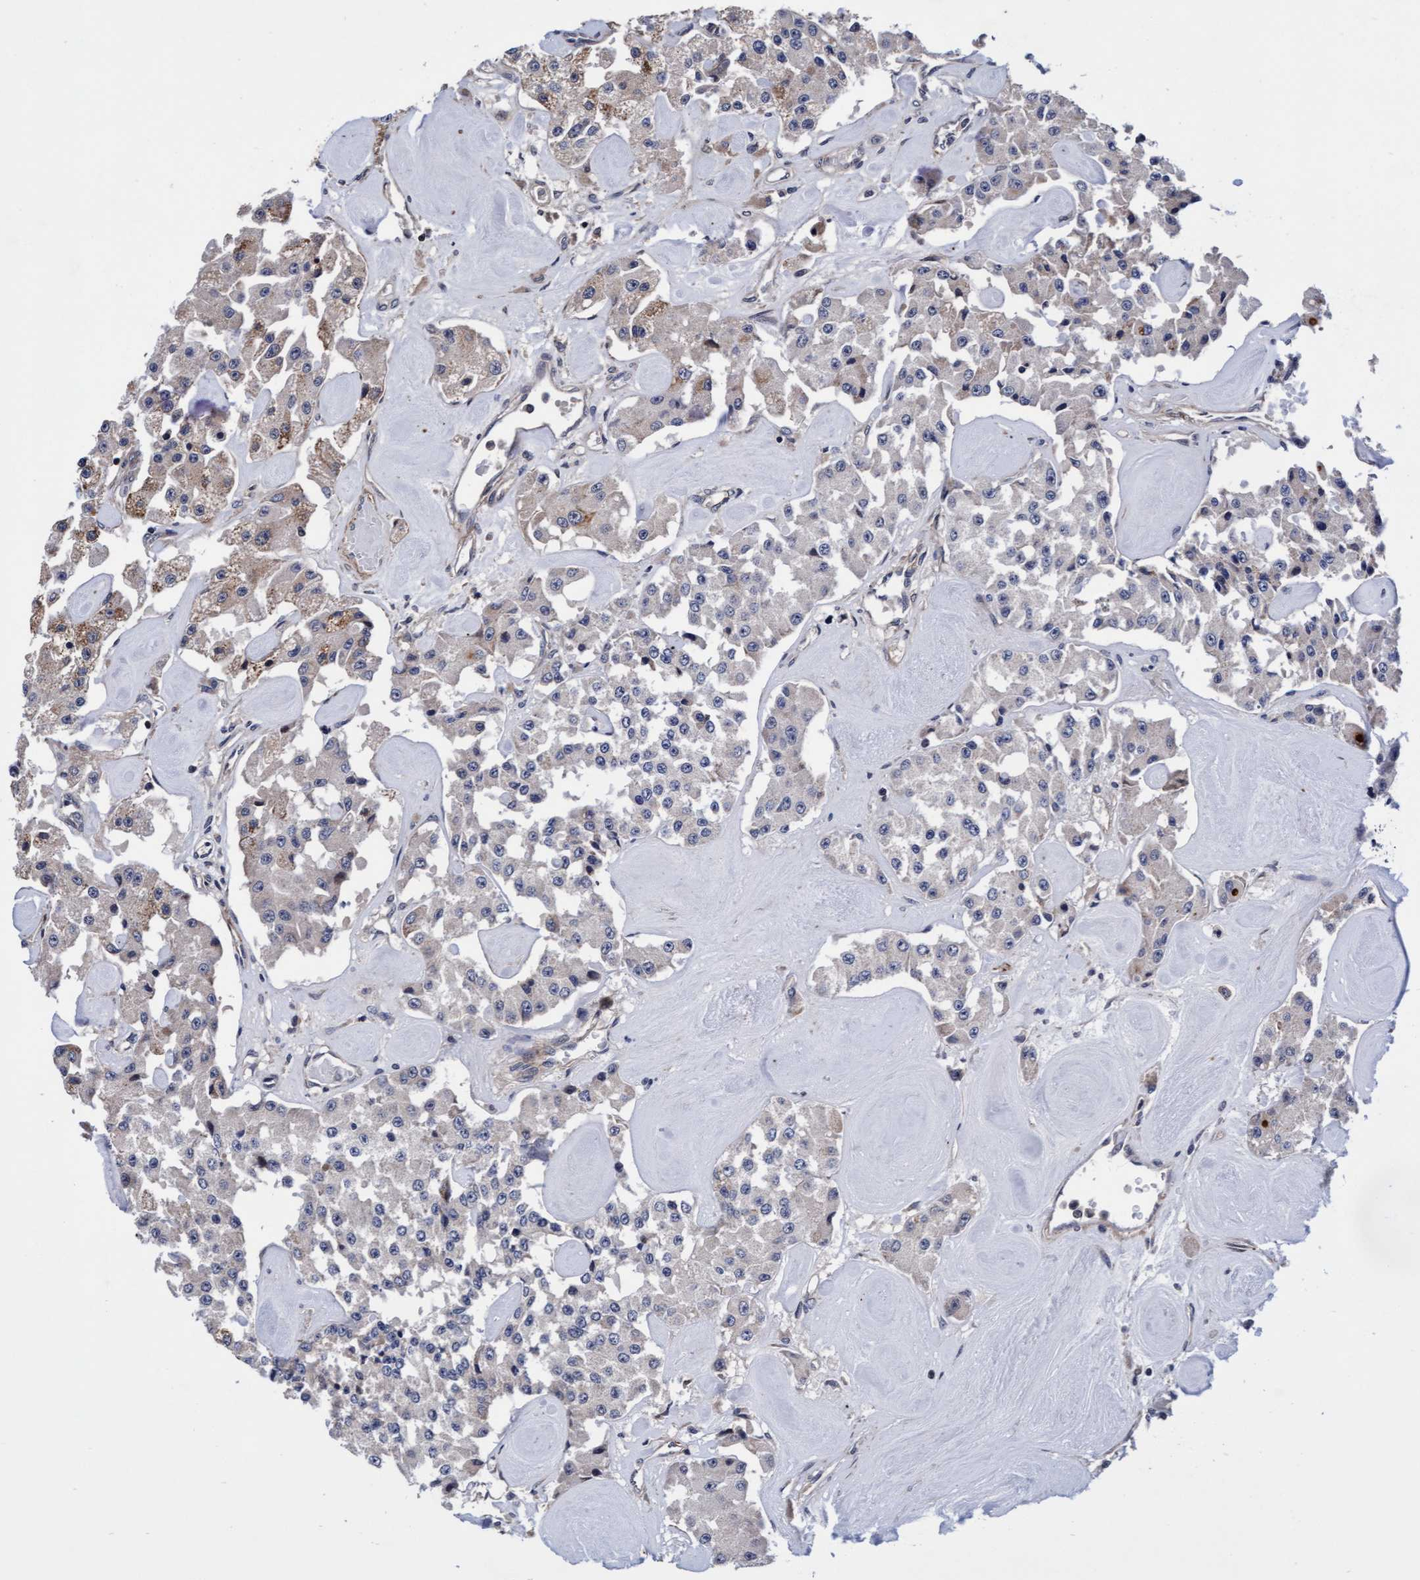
{"staining": {"intensity": "weak", "quantity": "25%-75%", "location": "cytoplasmic/membranous"}, "tissue": "carcinoid", "cell_type": "Tumor cells", "image_type": "cancer", "snomed": [{"axis": "morphology", "description": "Carcinoid, malignant, NOS"}, {"axis": "topography", "description": "Pancreas"}], "caption": "Carcinoid stained with DAB immunohistochemistry demonstrates low levels of weak cytoplasmic/membranous staining in approximately 25%-75% of tumor cells.", "gene": "EFCAB13", "patient": {"sex": "male", "age": 41}}